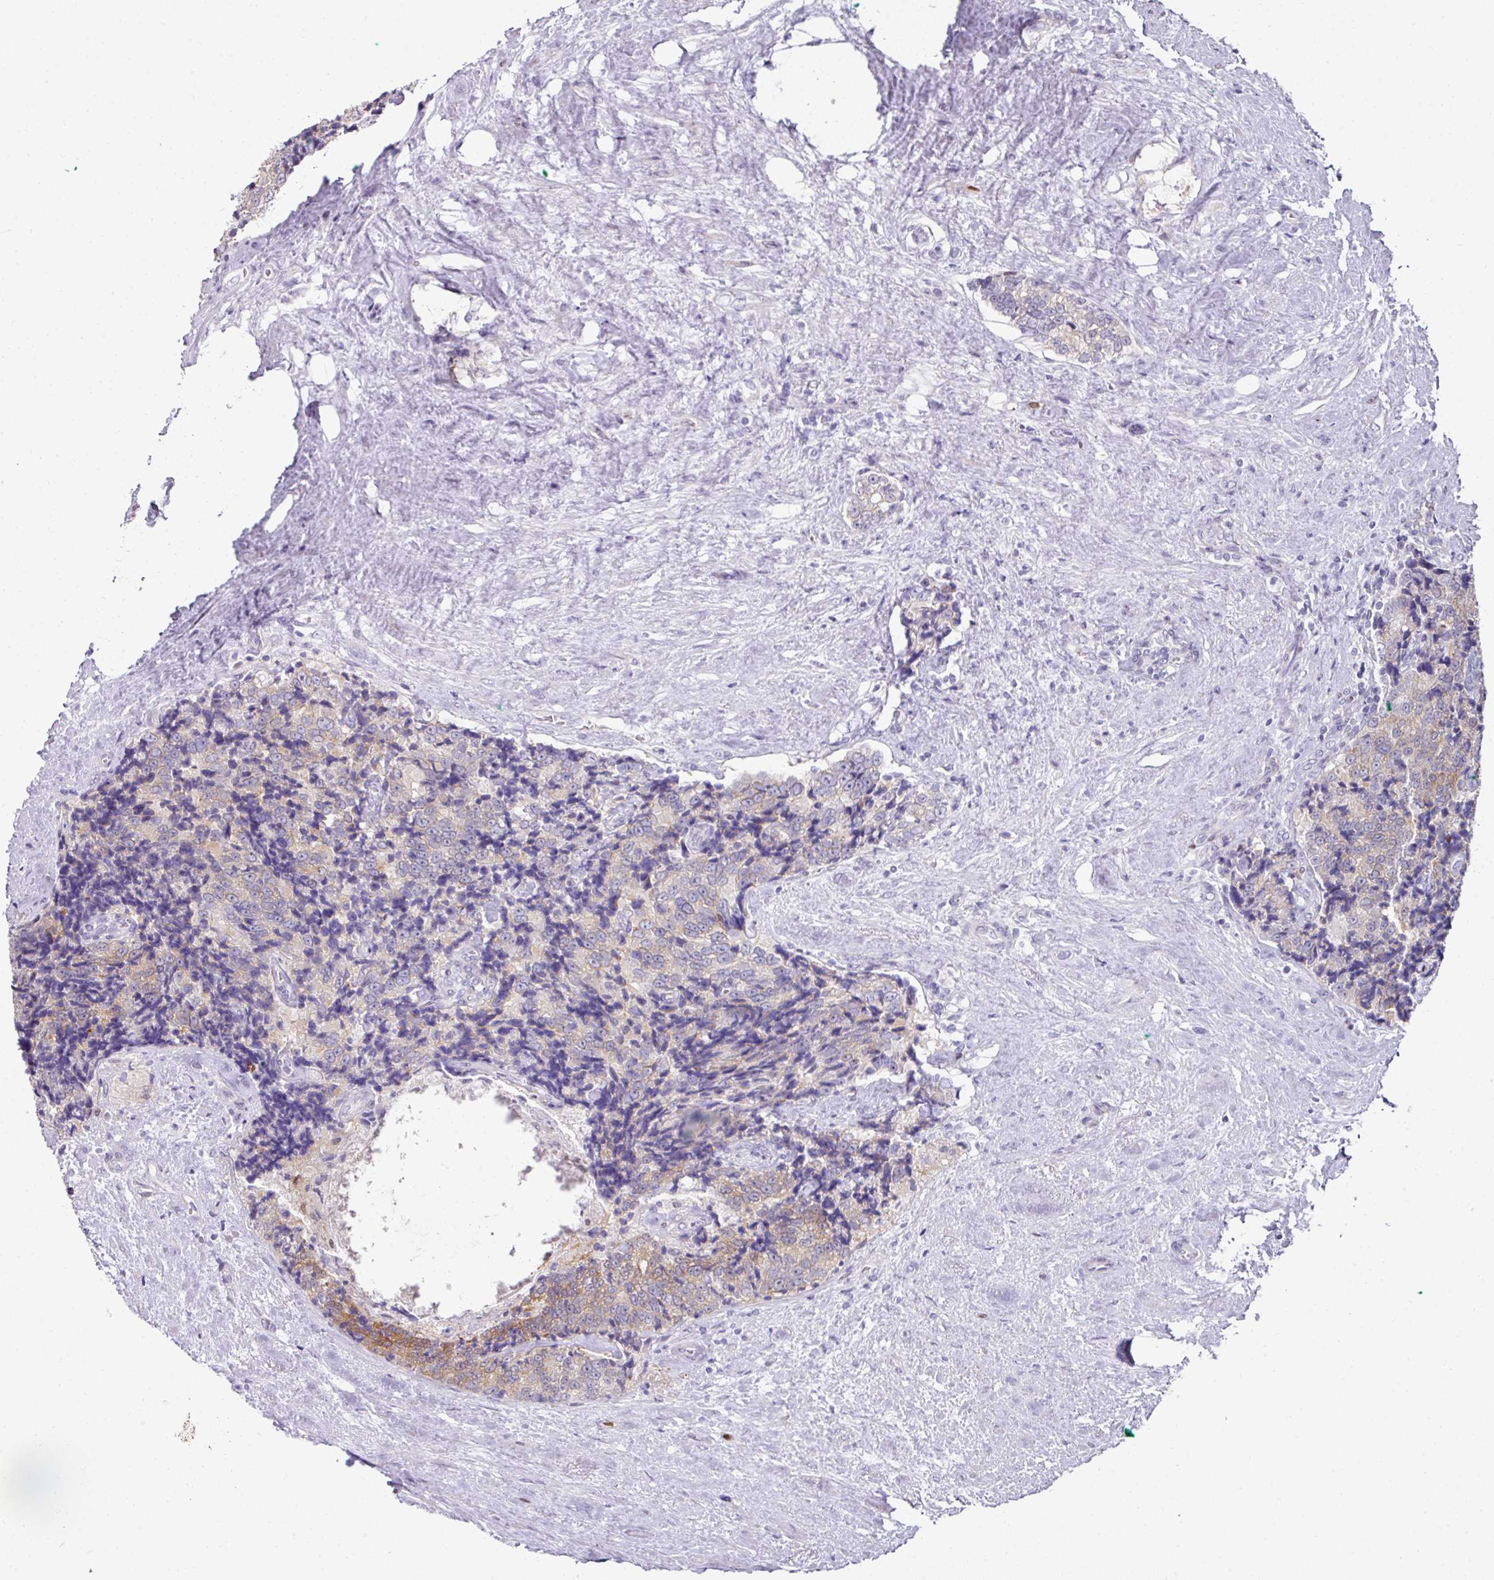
{"staining": {"intensity": "weak", "quantity": "<25%", "location": "cytoplasmic/membranous"}, "tissue": "prostate cancer", "cell_type": "Tumor cells", "image_type": "cancer", "snomed": [{"axis": "morphology", "description": "Adenocarcinoma, High grade"}, {"axis": "topography", "description": "Prostate"}], "caption": "Immunohistochemical staining of human prostate adenocarcinoma (high-grade) exhibits no significant staining in tumor cells.", "gene": "ANKRD18A", "patient": {"sex": "male", "age": 70}}